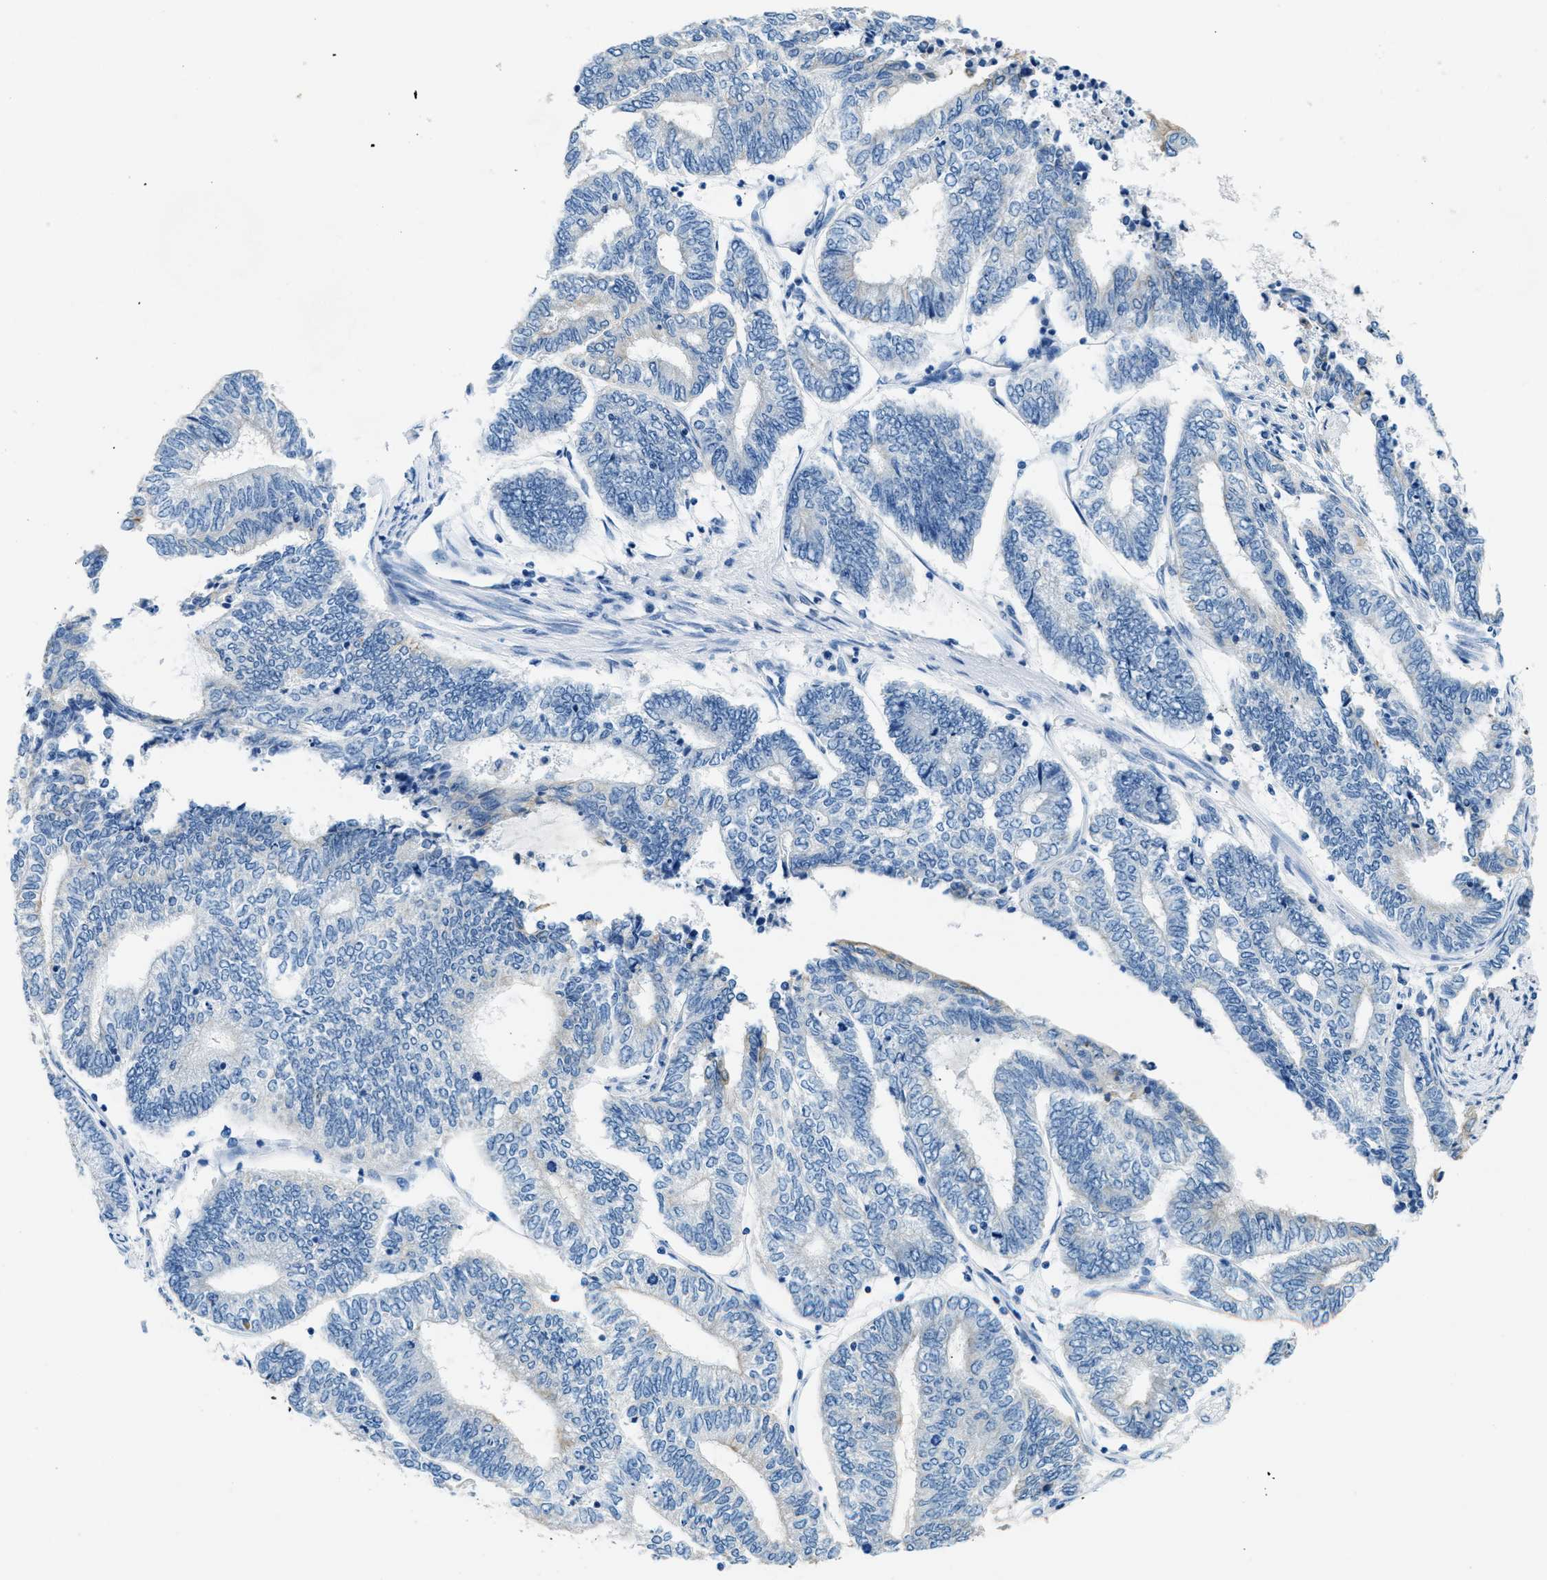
{"staining": {"intensity": "negative", "quantity": "none", "location": "none"}, "tissue": "endometrial cancer", "cell_type": "Tumor cells", "image_type": "cancer", "snomed": [{"axis": "morphology", "description": "Adenocarcinoma, NOS"}, {"axis": "topography", "description": "Uterus"}, {"axis": "topography", "description": "Endometrium"}], "caption": "Immunohistochemistry (IHC) of endometrial cancer demonstrates no expression in tumor cells.", "gene": "CFAP20", "patient": {"sex": "female", "age": 70}}